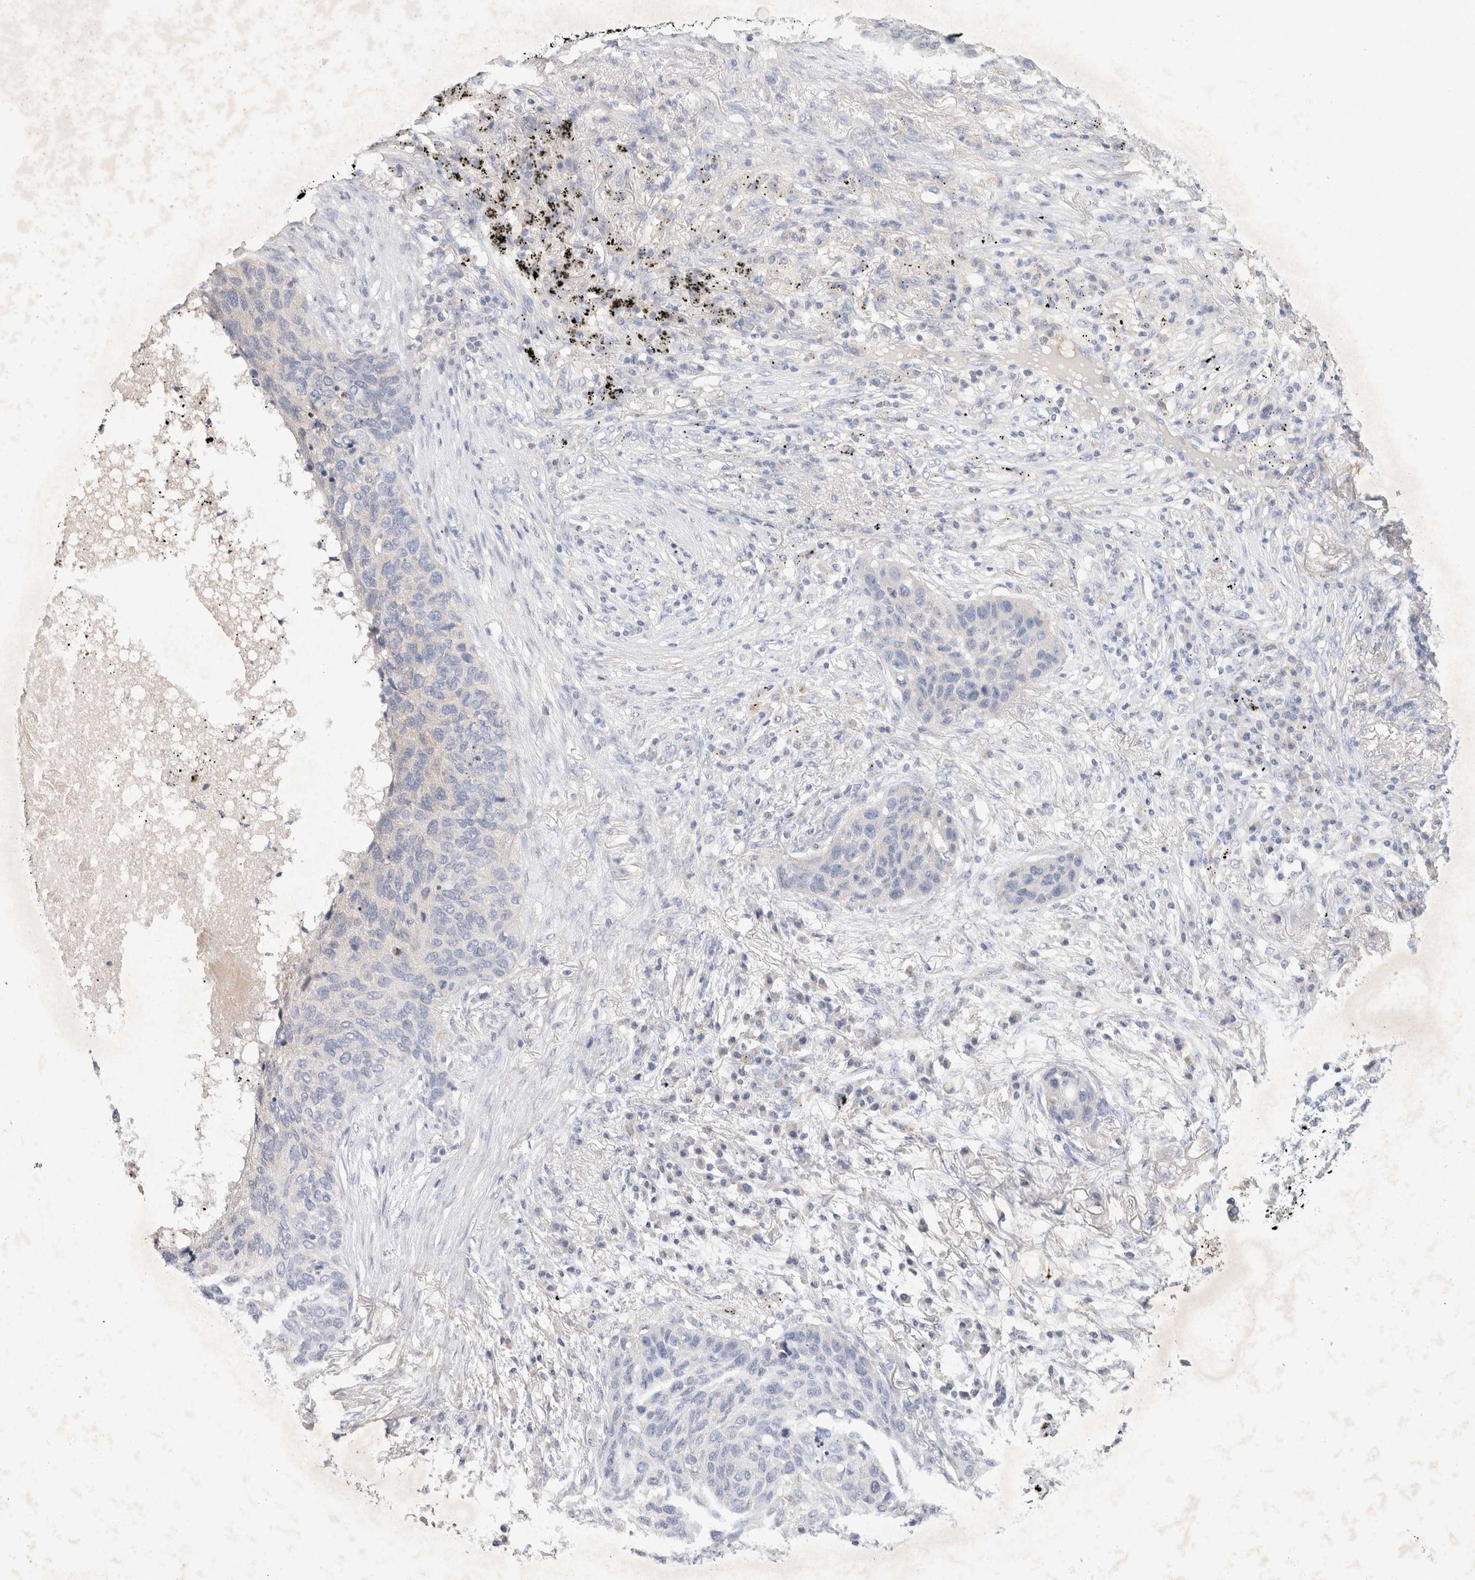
{"staining": {"intensity": "negative", "quantity": "none", "location": "none"}, "tissue": "lung cancer", "cell_type": "Tumor cells", "image_type": "cancer", "snomed": [{"axis": "morphology", "description": "Squamous cell carcinoma, NOS"}, {"axis": "topography", "description": "Lung"}], "caption": "There is no significant expression in tumor cells of lung squamous cell carcinoma. (Stains: DAB IHC with hematoxylin counter stain, Microscopy: brightfield microscopy at high magnification).", "gene": "MPP2", "patient": {"sex": "female", "age": 63}}